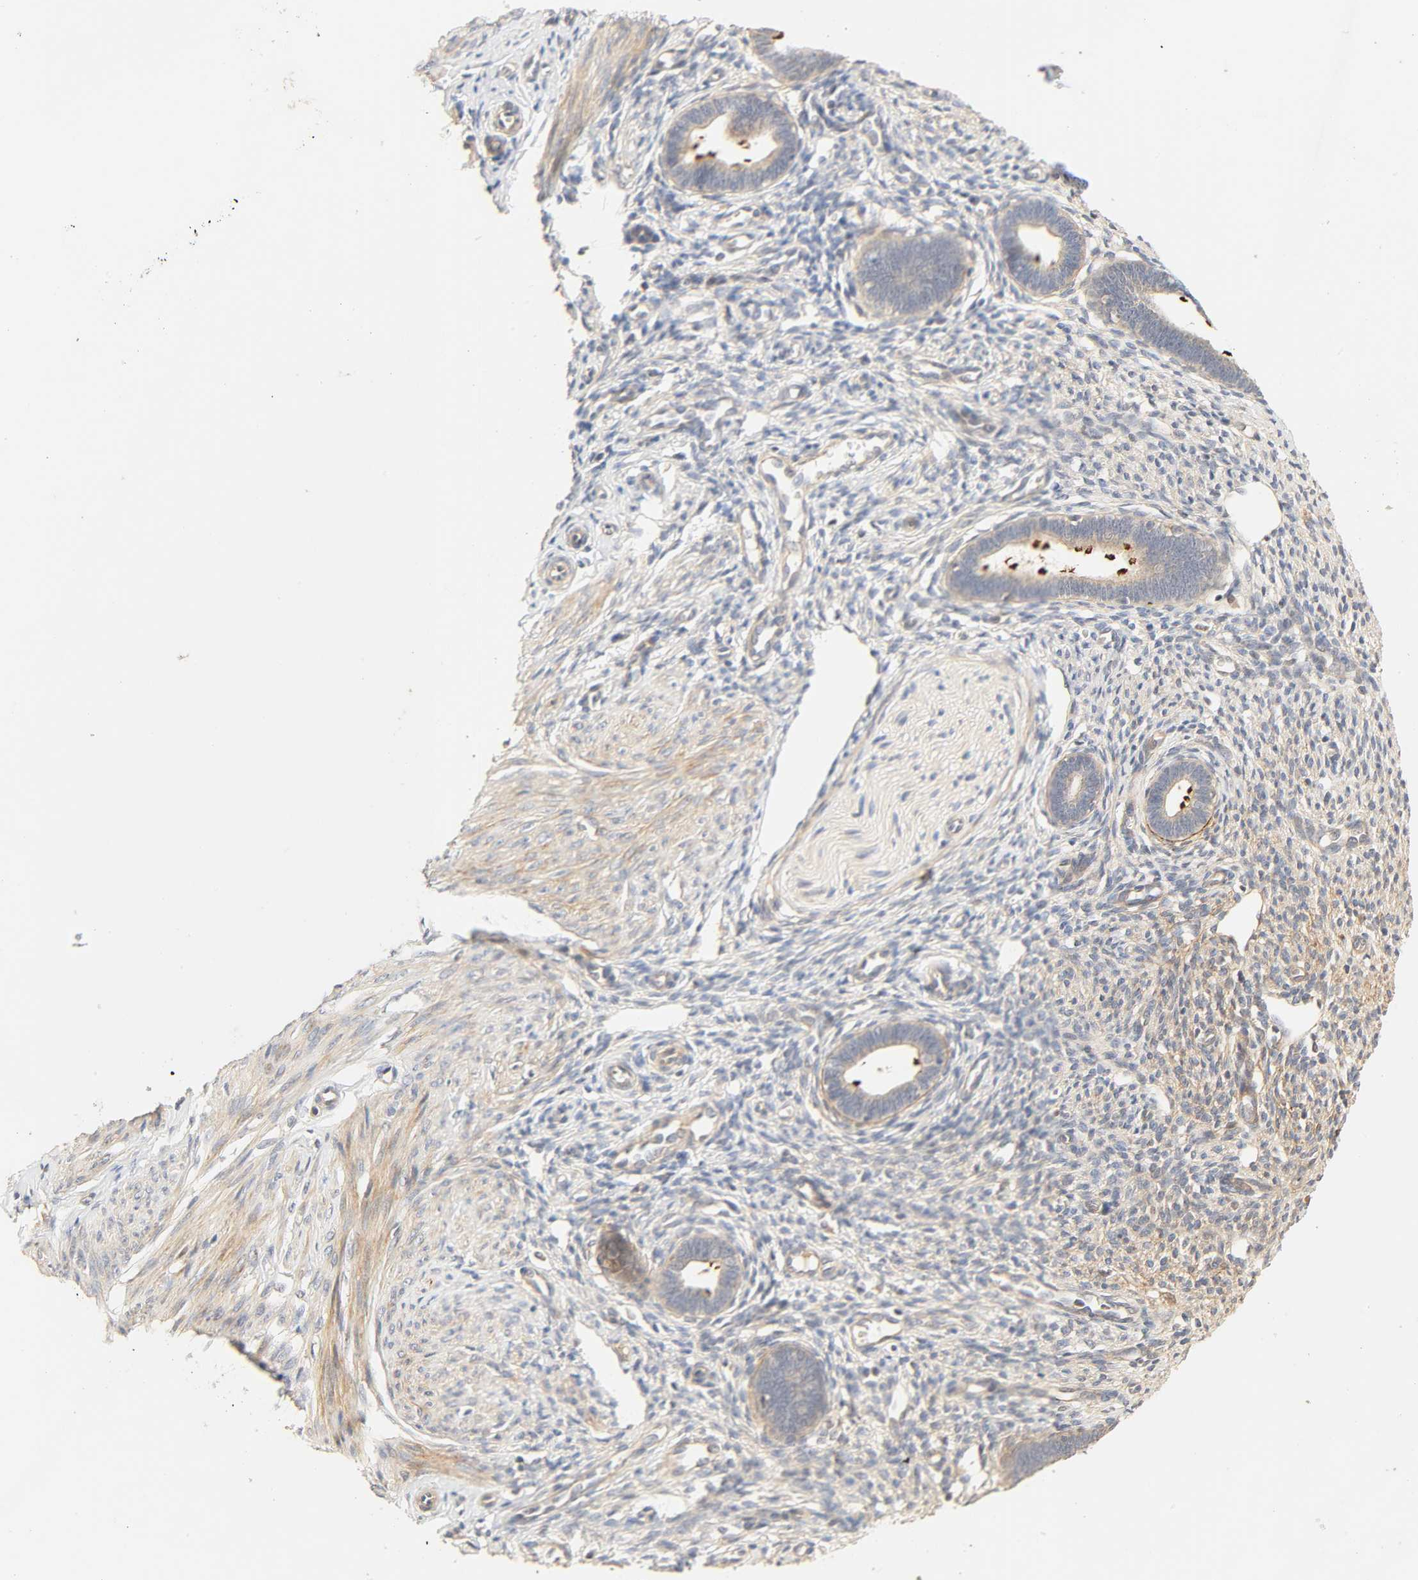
{"staining": {"intensity": "weak", "quantity": "<25%", "location": "cytoplasmic/membranous"}, "tissue": "endometrium", "cell_type": "Cells in endometrial stroma", "image_type": "normal", "snomed": [{"axis": "morphology", "description": "Normal tissue, NOS"}, {"axis": "topography", "description": "Endometrium"}], "caption": "A high-resolution histopathology image shows IHC staining of normal endometrium, which shows no significant staining in cells in endometrial stroma. (Stains: DAB immunohistochemistry with hematoxylin counter stain, Microscopy: brightfield microscopy at high magnification).", "gene": "CACNA1G", "patient": {"sex": "female", "age": 27}}